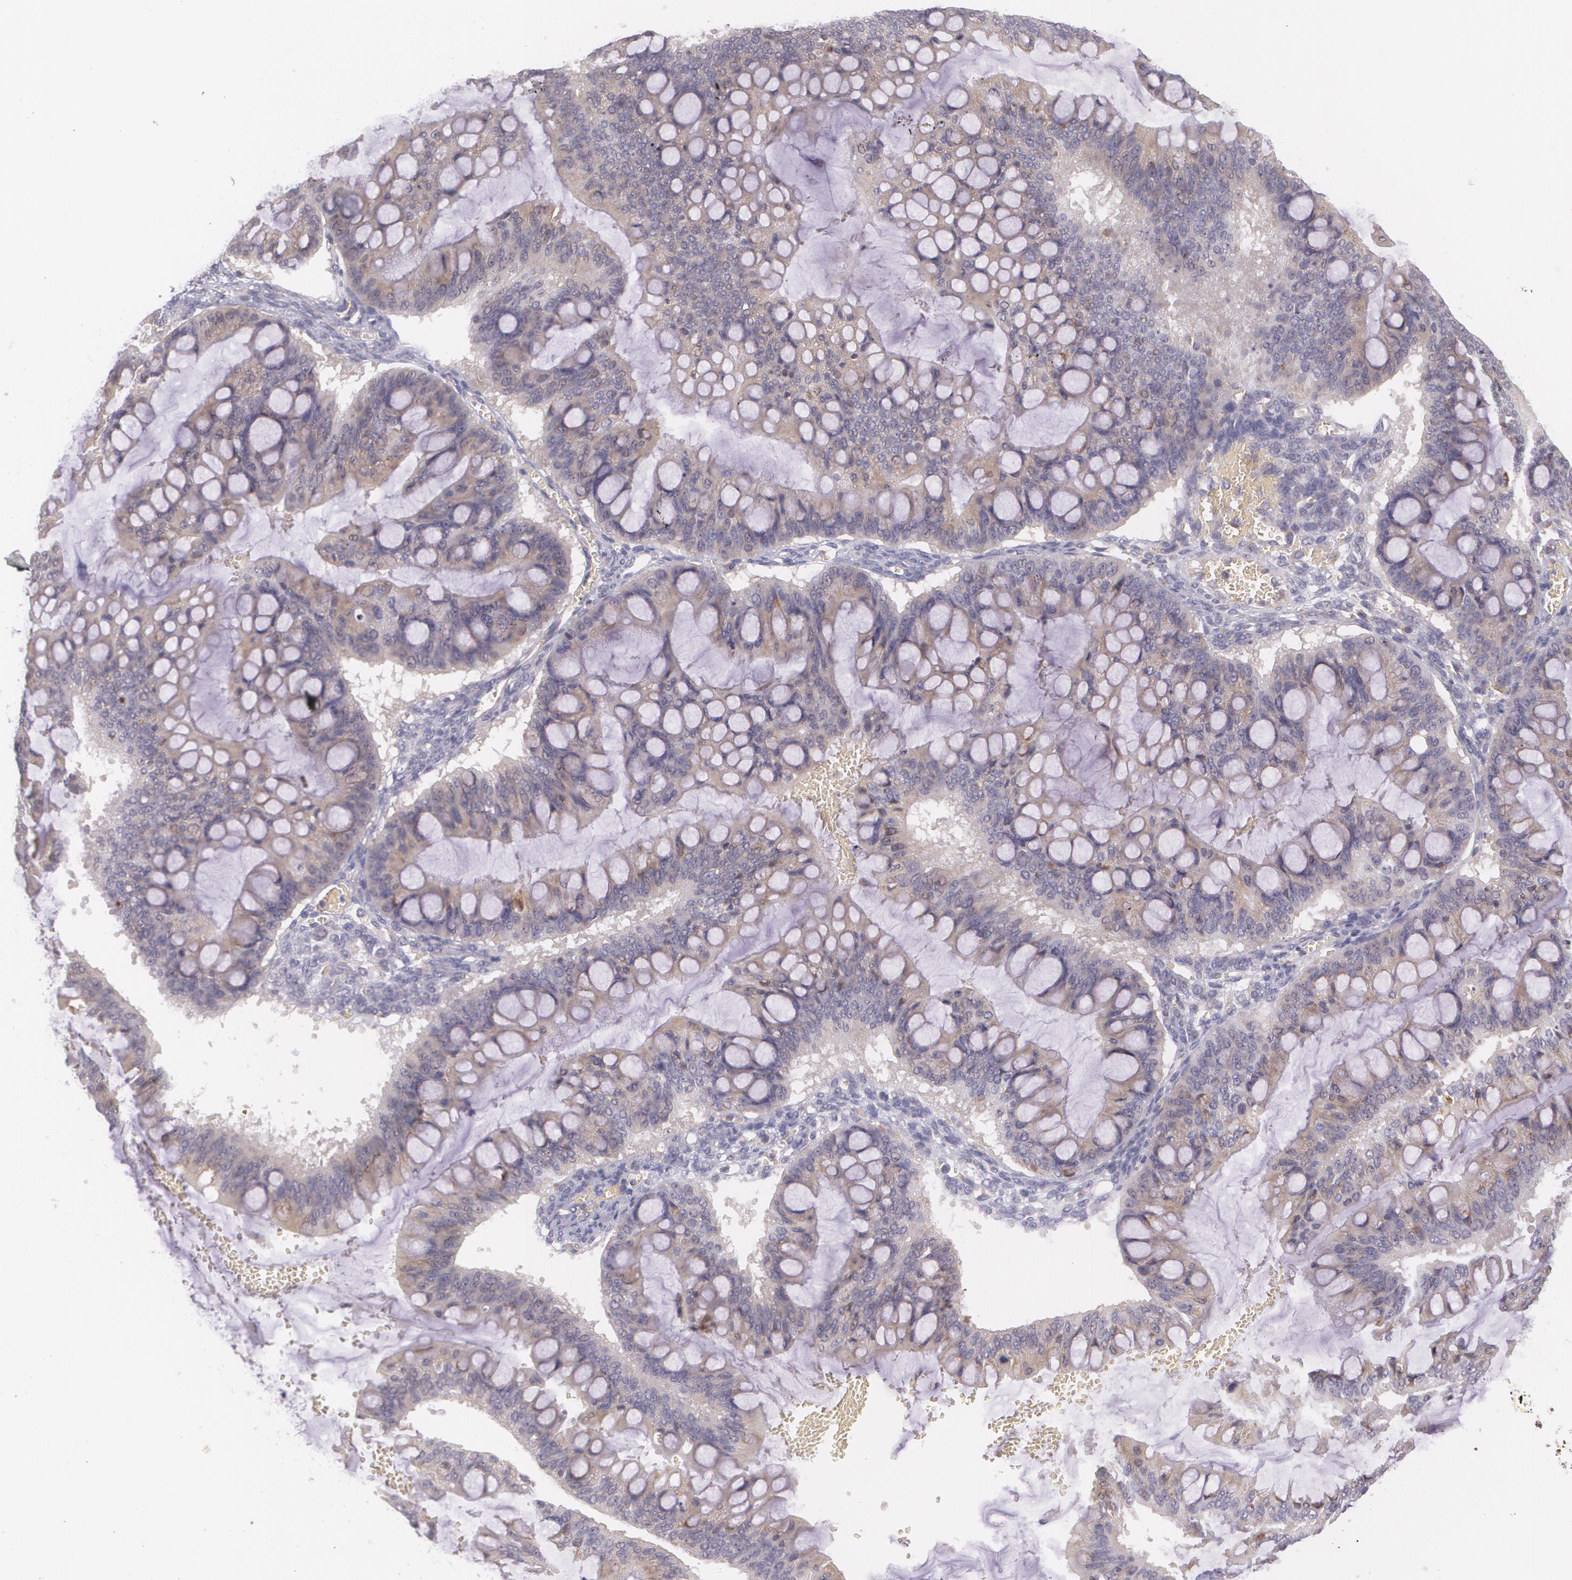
{"staining": {"intensity": "weak", "quantity": ">75%", "location": "cytoplasmic/membranous"}, "tissue": "ovarian cancer", "cell_type": "Tumor cells", "image_type": "cancer", "snomed": [{"axis": "morphology", "description": "Cystadenocarcinoma, mucinous, NOS"}, {"axis": "topography", "description": "Ovary"}], "caption": "Tumor cells show weak cytoplasmic/membranous staining in about >75% of cells in ovarian mucinous cystadenocarcinoma.", "gene": "CCL17", "patient": {"sex": "female", "age": 73}}